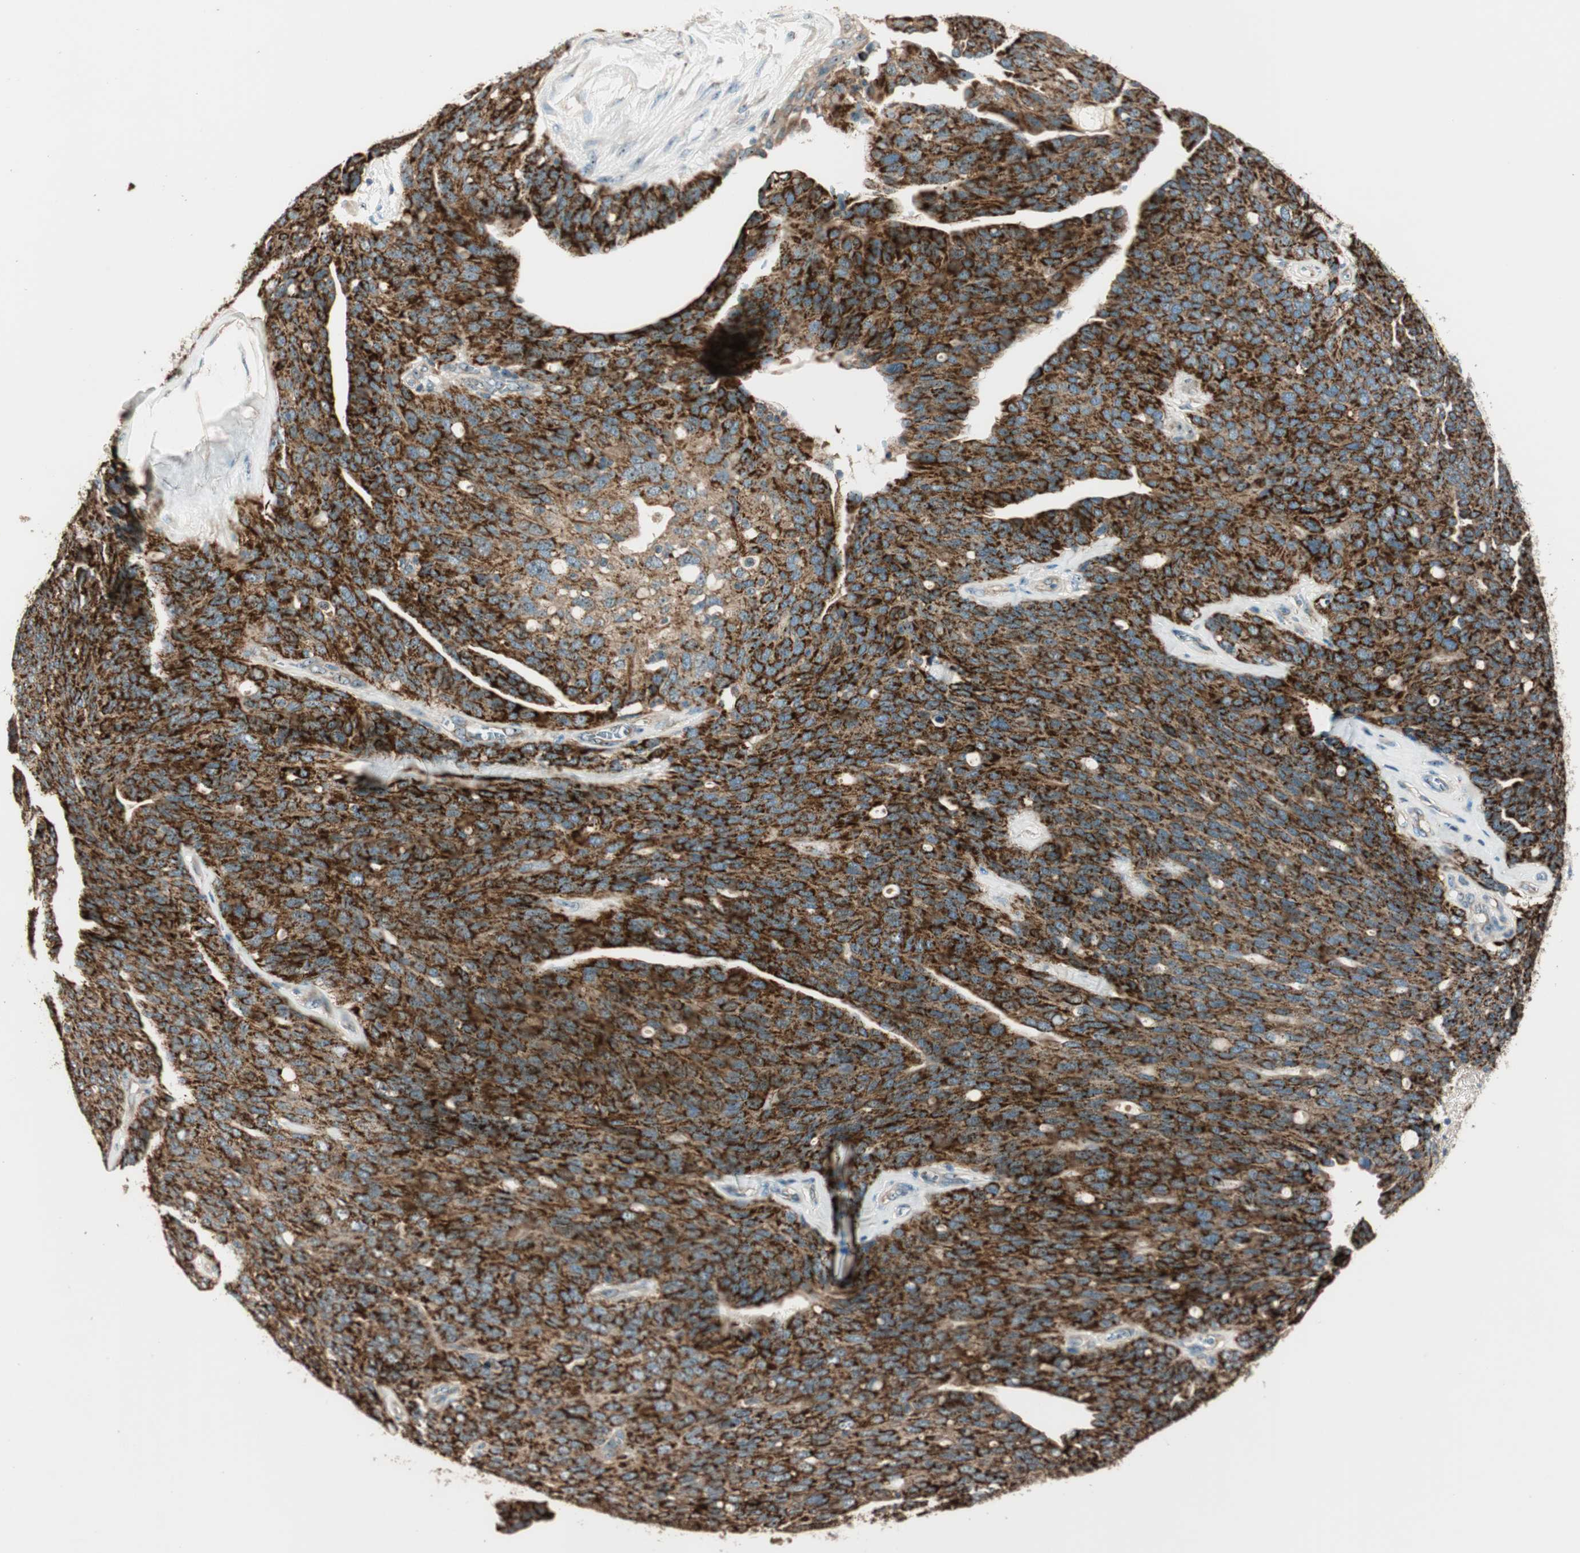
{"staining": {"intensity": "strong", "quantity": ">75%", "location": "cytoplasmic/membranous"}, "tissue": "ovarian cancer", "cell_type": "Tumor cells", "image_type": "cancer", "snomed": [{"axis": "morphology", "description": "Carcinoma, endometroid"}, {"axis": "topography", "description": "Ovary"}], "caption": "Strong cytoplasmic/membranous expression for a protein is identified in approximately >75% of tumor cells of ovarian cancer (endometroid carcinoma) using immunohistochemistry (IHC).", "gene": "CC2D1A", "patient": {"sex": "female", "age": 60}}